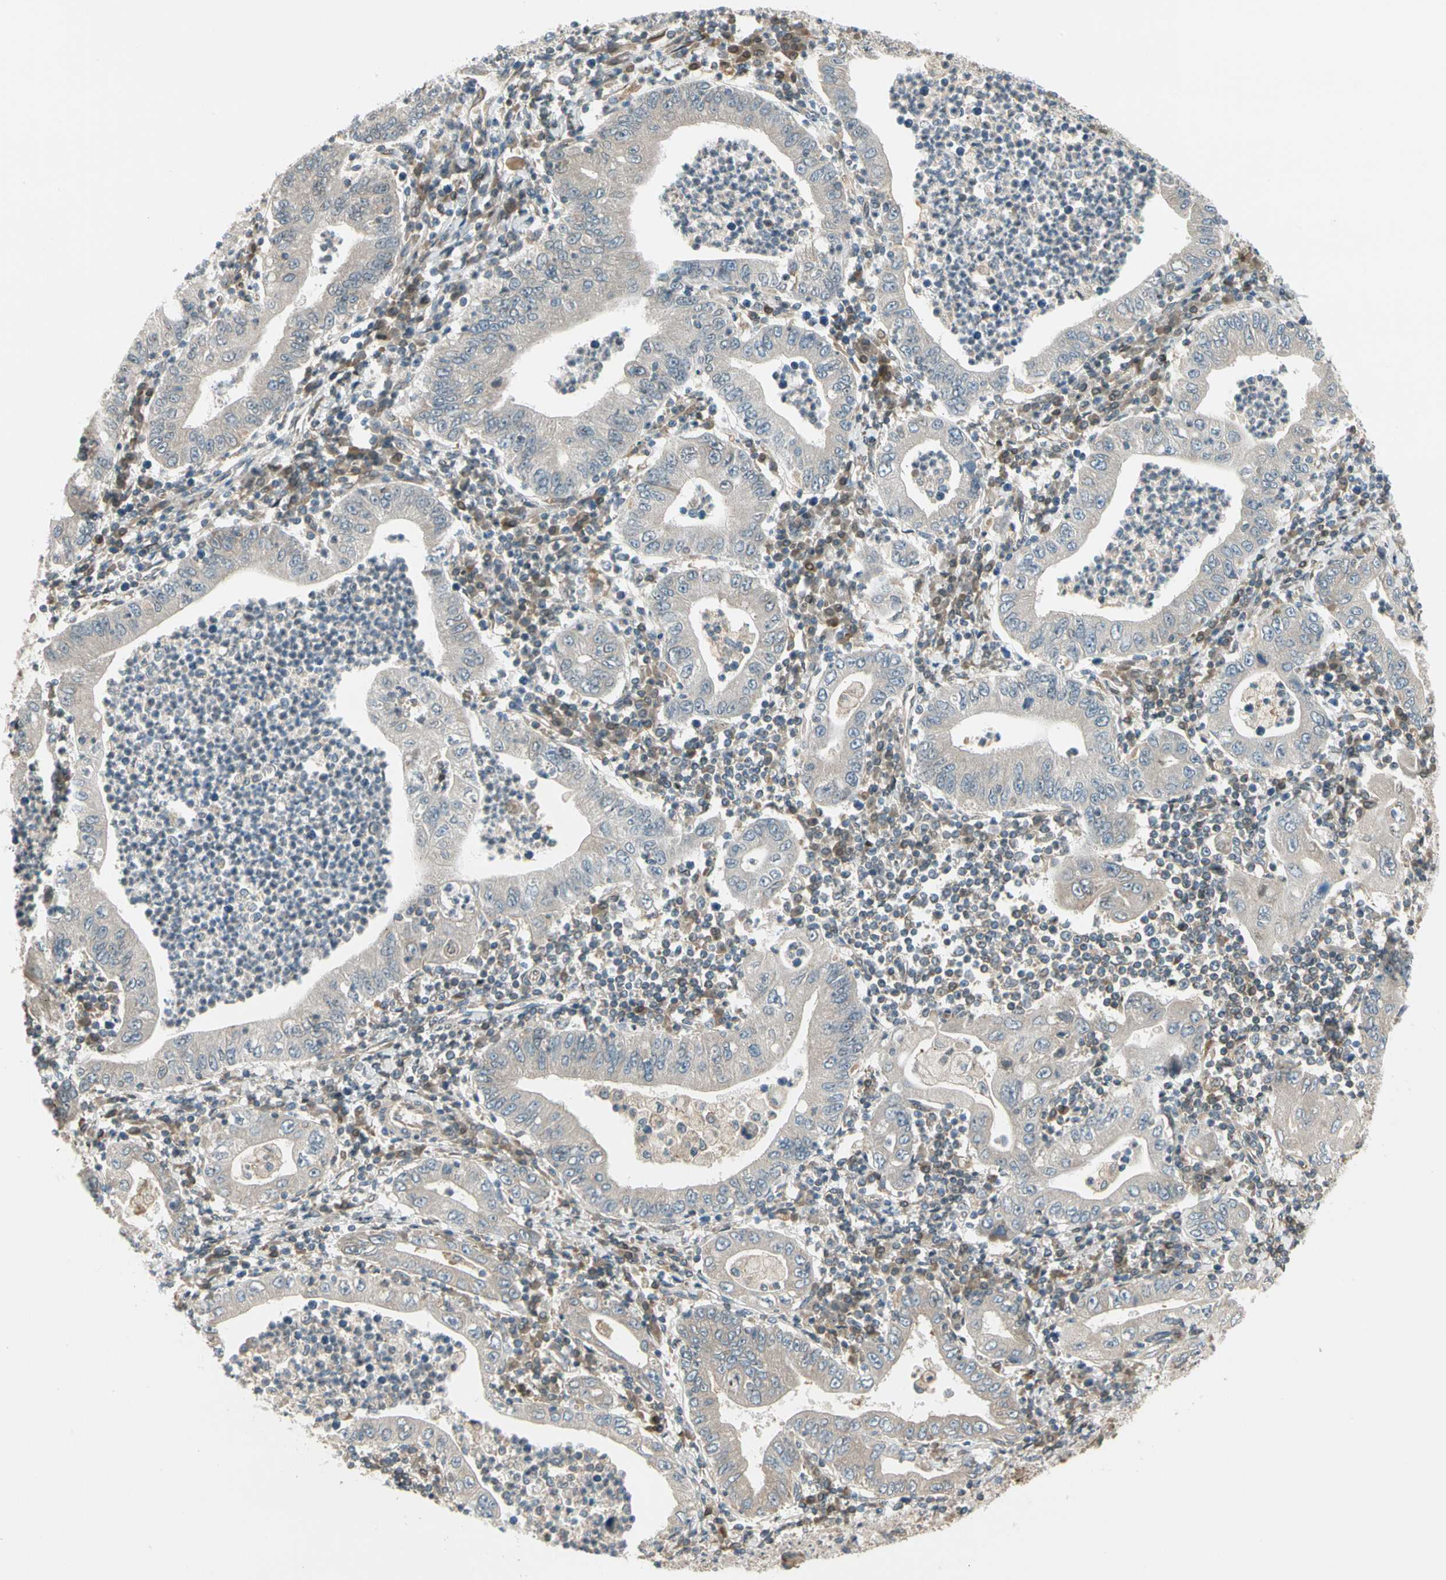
{"staining": {"intensity": "negative", "quantity": "none", "location": "none"}, "tissue": "stomach cancer", "cell_type": "Tumor cells", "image_type": "cancer", "snomed": [{"axis": "morphology", "description": "Normal tissue, NOS"}, {"axis": "morphology", "description": "Adenocarcinoma, NOS"}, {"axis": "topography", "description": "Esophagus"}, {"axis": "topography", "description": "Stomach, upper"}, {"axis": "topography", "description": "Peripheral nerve tissue"}], "caption": "DAB immunohistochemical staining of human stomach adenocarcinoma demonstrates no significant expression in tumor cells.", "gene": "TRIO", "patient": {"sex": "male", "age": 62}}